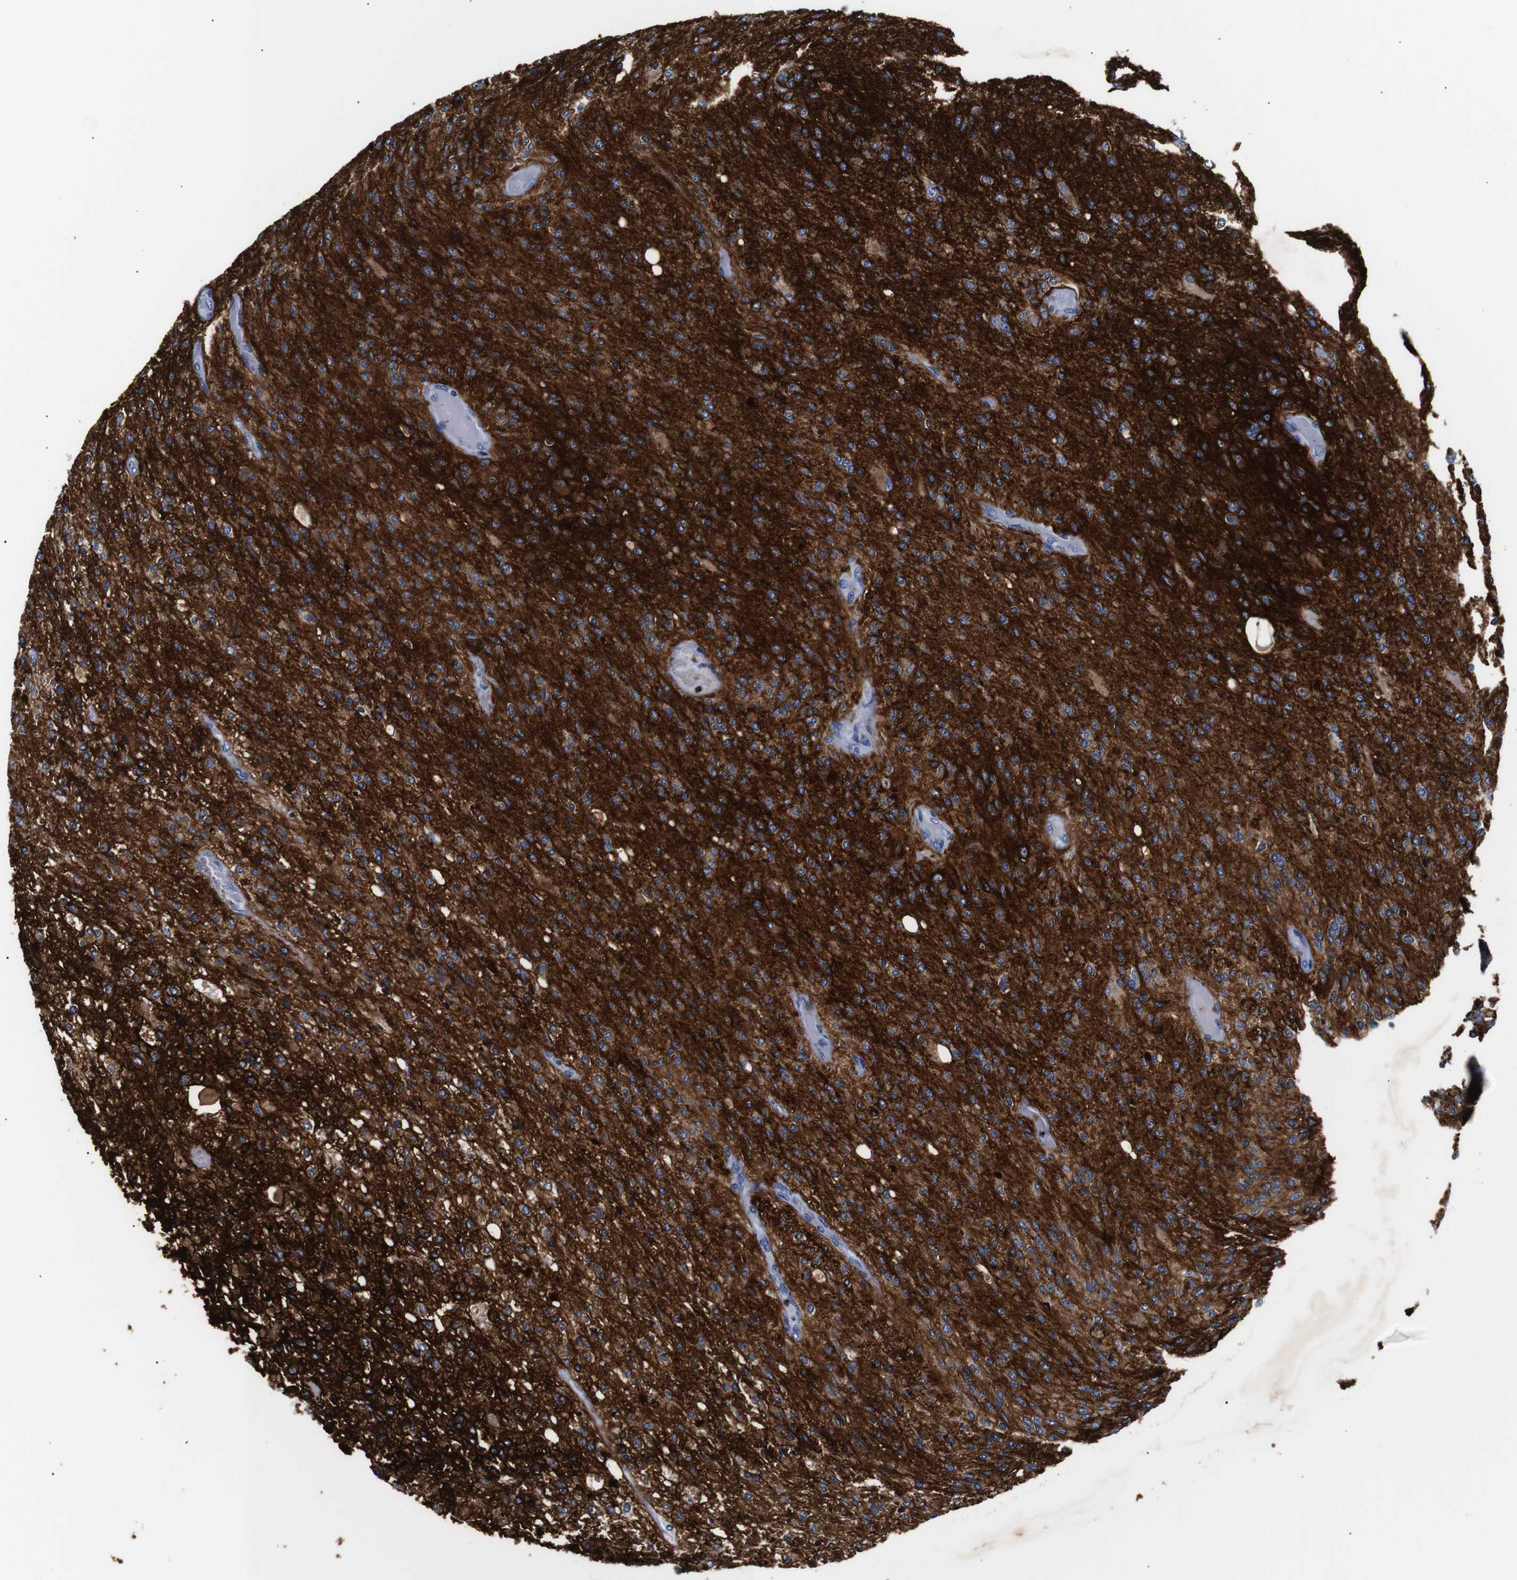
{"staining": {"intensity": "moderate", "quantity": ">75%", "location": "cytoplasmic/membranous"}, "tissue": "glioma", "cell_type": "Tumor cells", "image_type": "cancer", "snomed": [{"axis": "morphology", "description": "Normal tissue, NOS"}, {"axis": "morphology", "description": "Glioma, malignant, High grade"}, {"axis": "topography", "description": "Cerebral cortex"}], "caption": "Immunohistochemistry (IHC) histopathology image of neoplastic tissue: human high-grade glioma (malignant) stained using immunohistochemistry demonstrates medium levels of moderate protein expression localized specifically in the cytoplasmic/membranous of tumor cells, appearing as a cytoplasmic/membranous brown color.", "gene": "GAP43", "patient": {"sex": "male", "age": 77}}